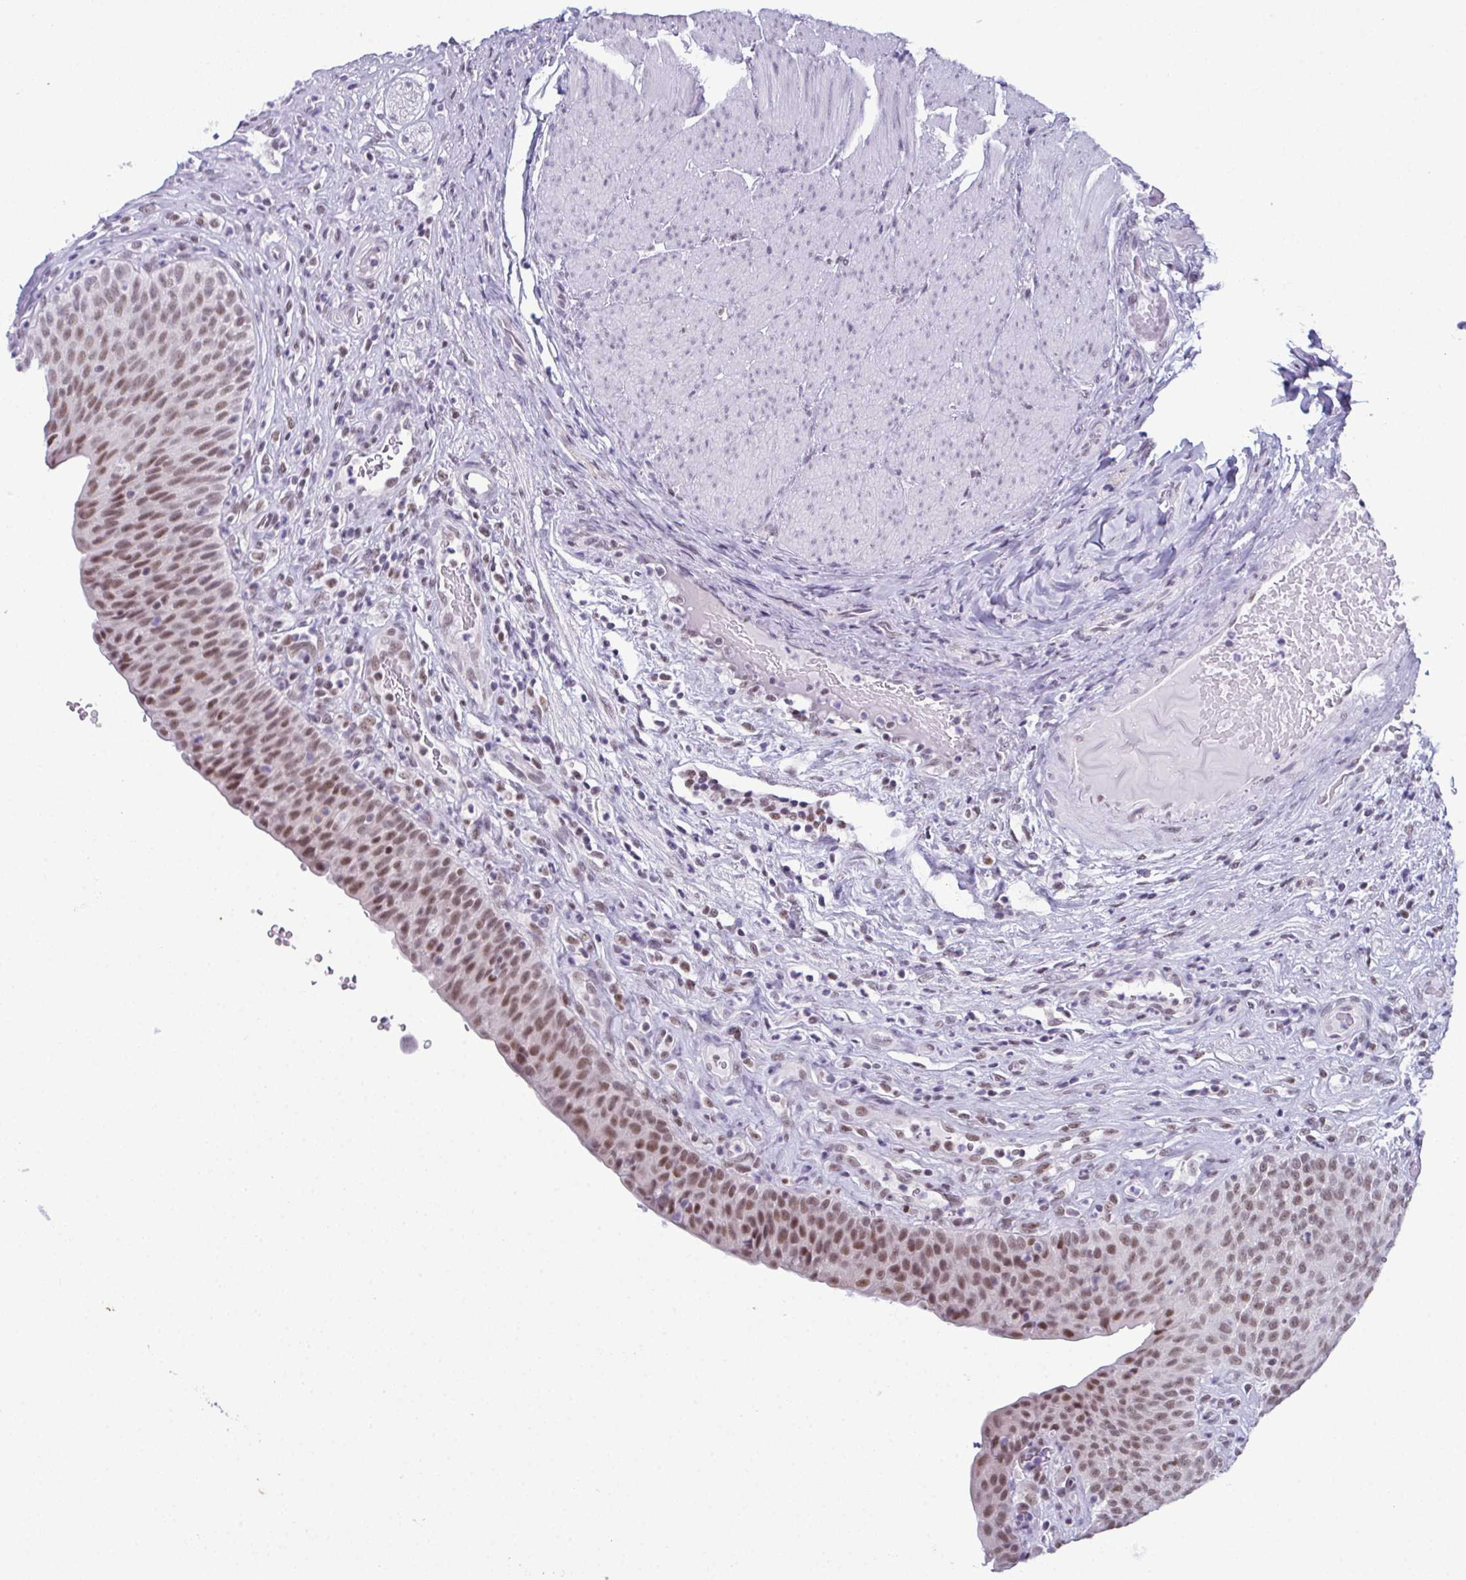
{"staining": {"intensity": "moderate", "quantity": ">75%", "location": "nuclear"}, "tissue": "urinary bladder", "cell_type": "Urothelial cells", "image_type": "normal", "snomed": [{"axis": "morphology", "description": "Normal tissue, NOS"}, {"axis": "topography", "description": "Urinary bladder"}, {"axis": "topography", "description": "Peripheral nerve tissue"}], "caption": "Urothelial cells display medium levels of moderate nuclear expression in about >75% of cells in normal urinary bladder.", "gene": "RBM7", "patient": {"sex": "male", "age": 66}}